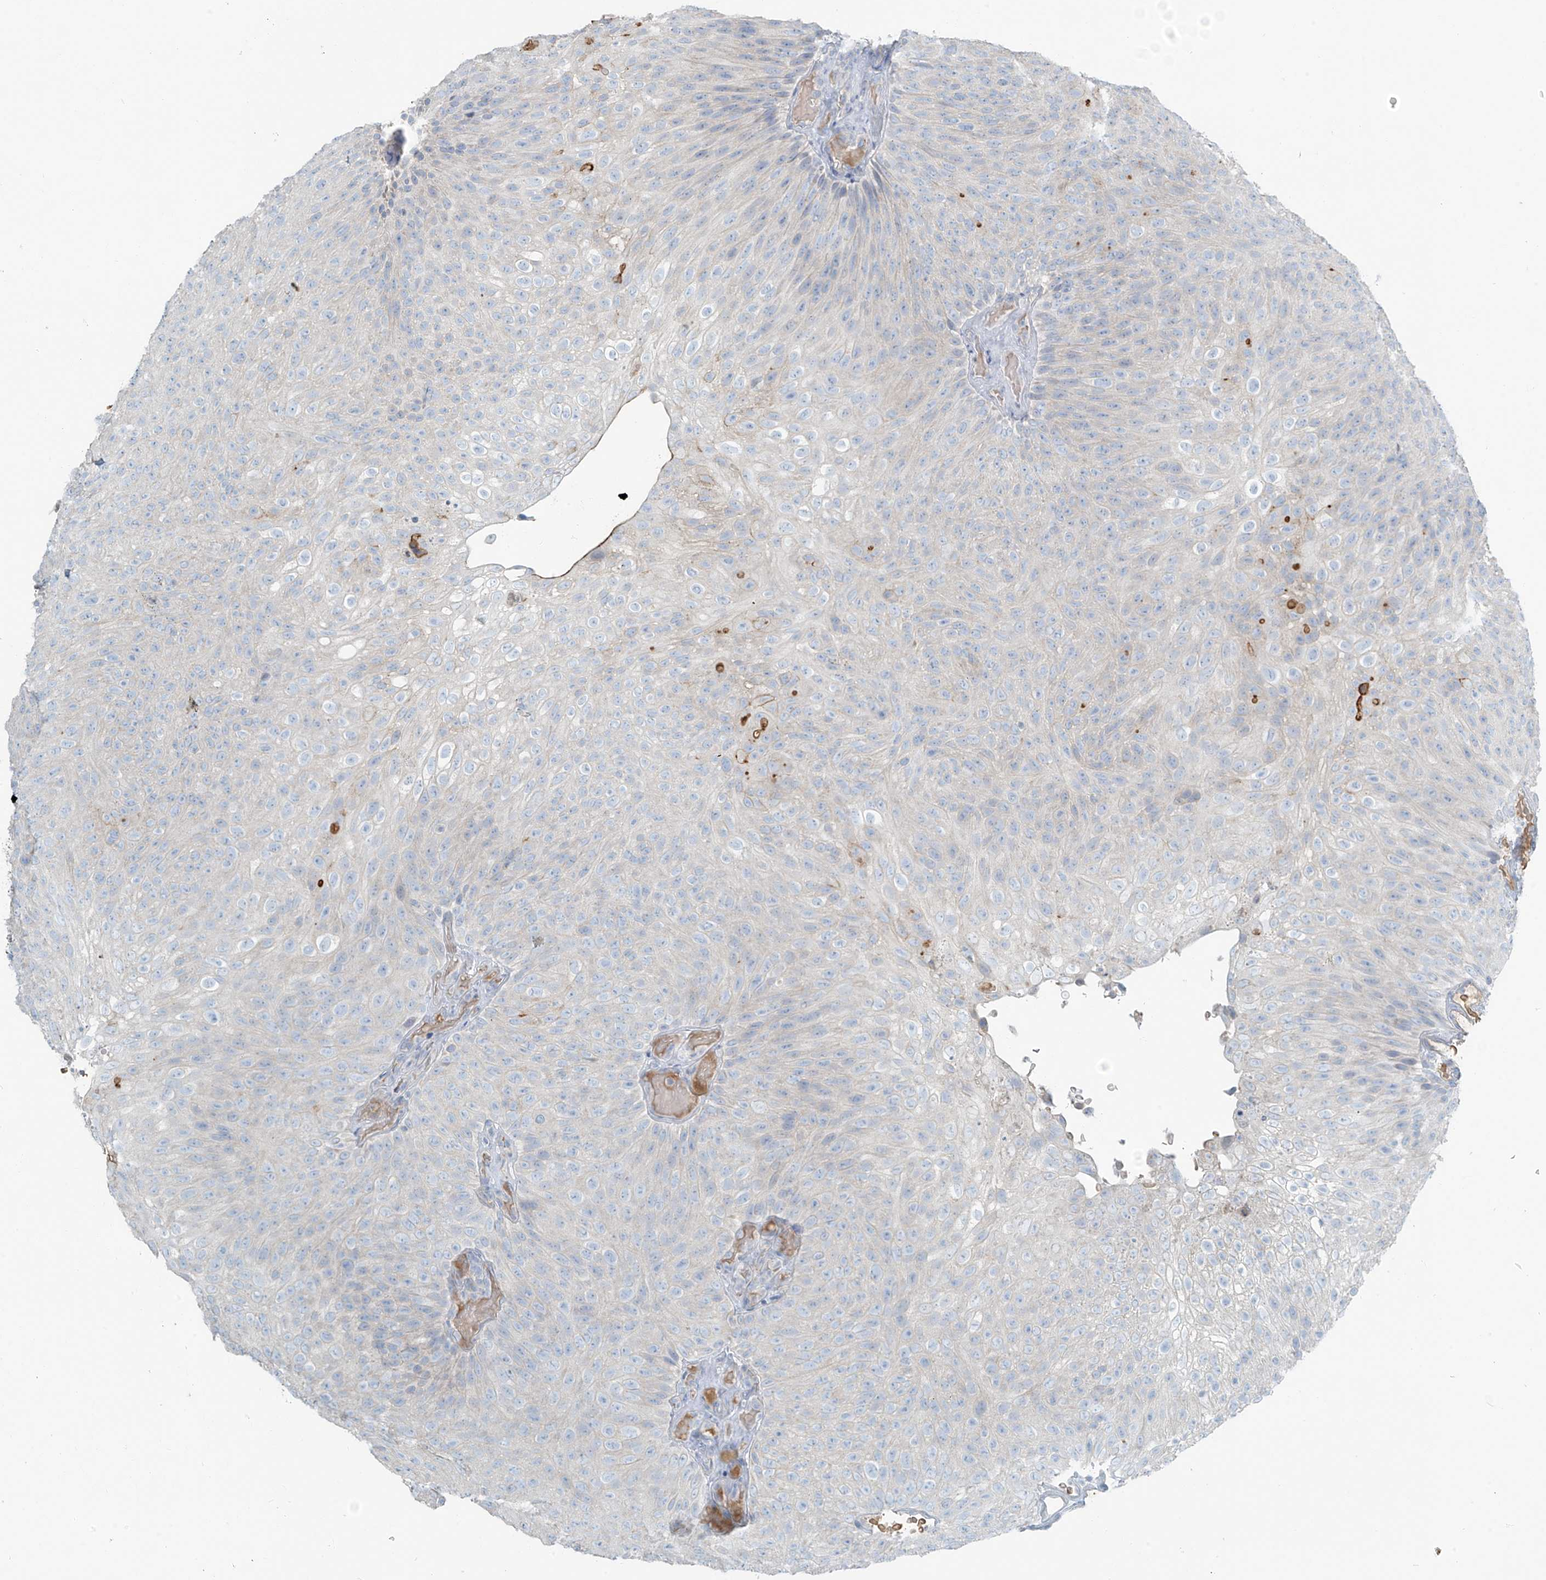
{"staining": {"intensity": "negative", "quantity": "none", "location": "none"}, "tissue": "urothelial cancer", "cell_type": "Tumor cells", "image_type": "cancer", "snomed": [{"axis": "morphology", "description": "Urothelial carcinoma, Low grade"}, {"axis": "topography", "description": "Urinary bladder"}], "caption": "This is an immunohistochemistry micrograph of urothelial cancer. There is no expression in tumor cells.", "gene": "FAM131C", "patient": {"sex": "male", "age": 78}}